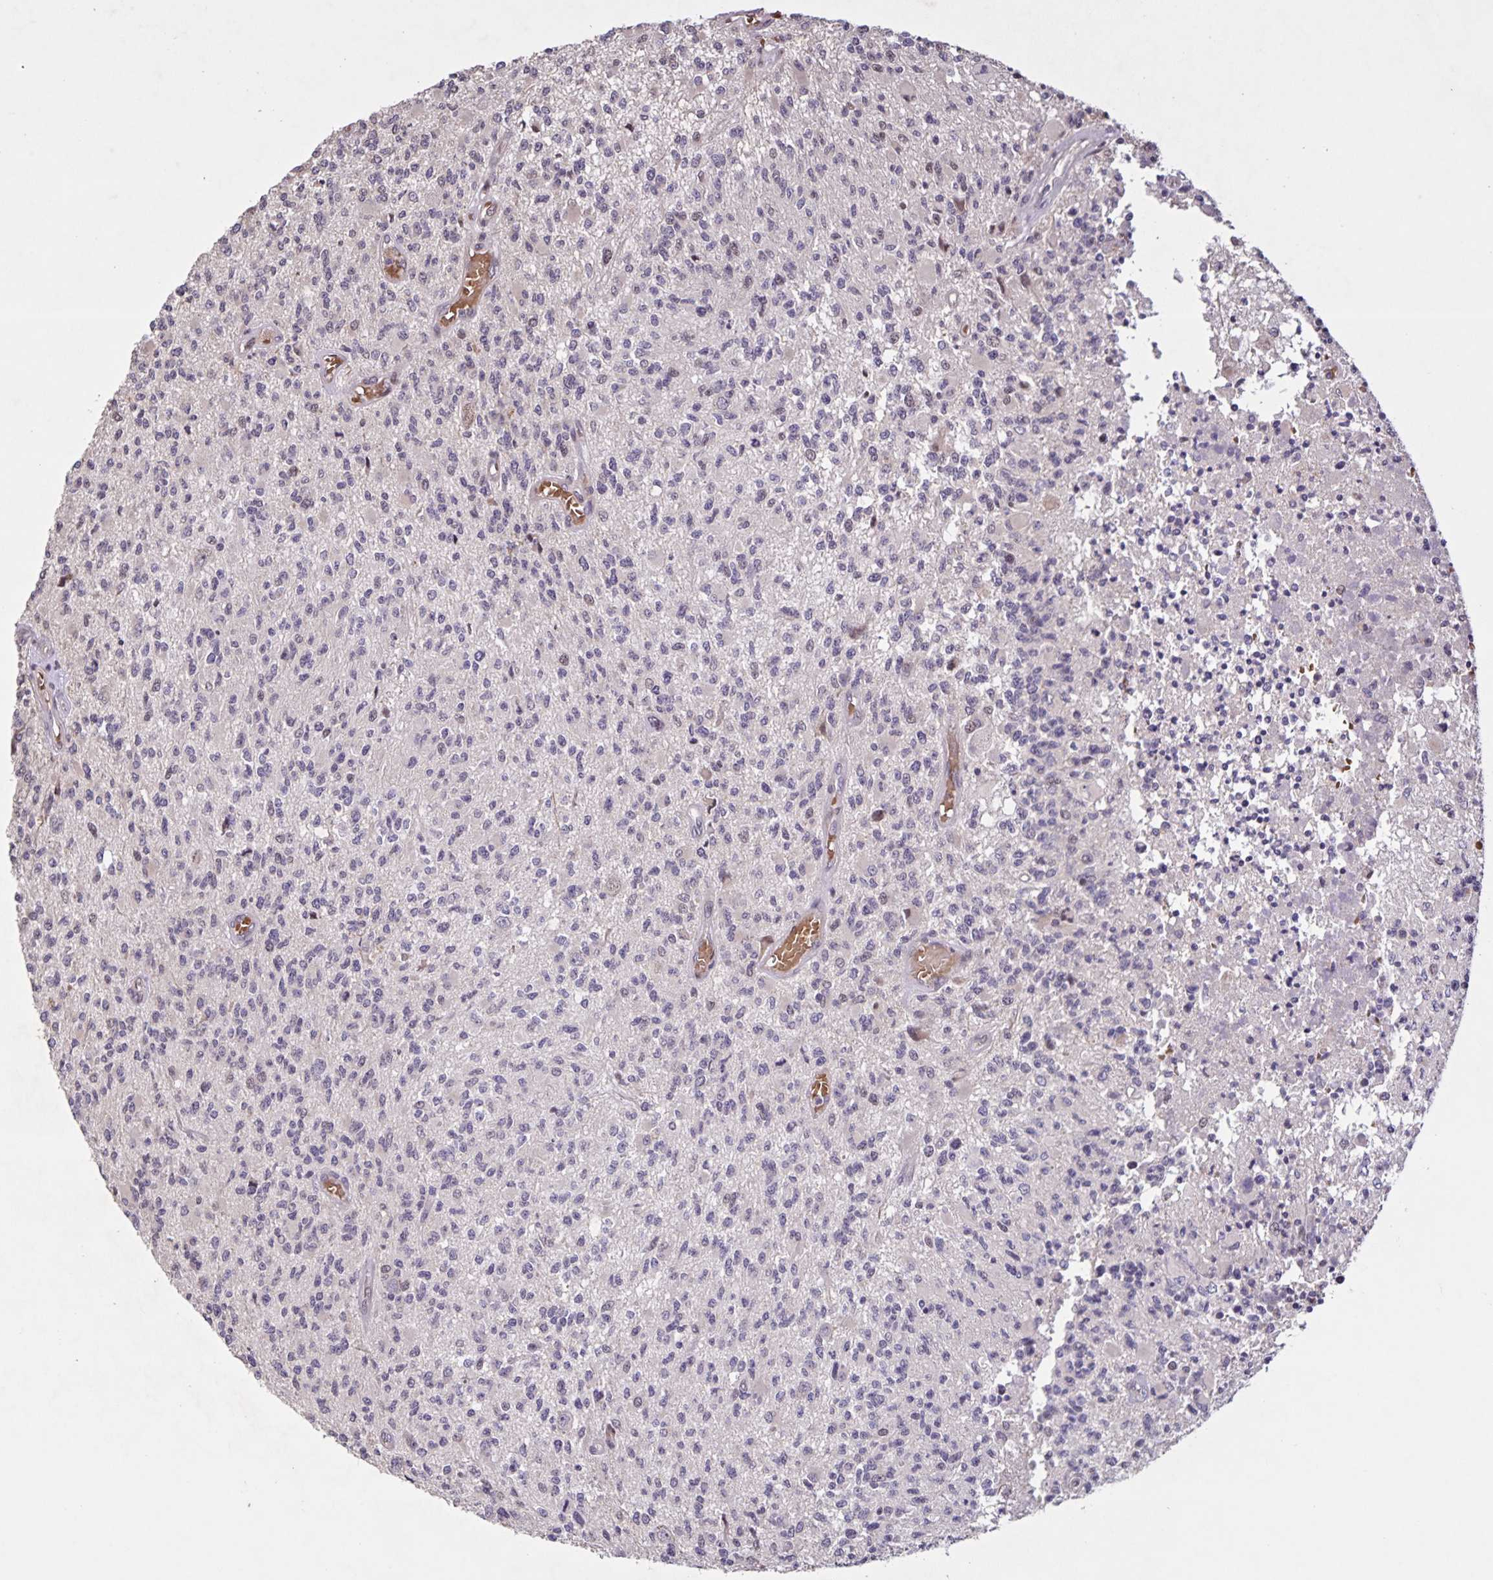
{"staining": {"intensity": "negative", "quantity": "none", "location": "none"}, "tissue": "glioma", "cell_type": "Tumor cells", "image_type": "cancer", "snomed": [{"axis": "morphology", "description": "Glioma, malignant, High grade"}, {"axis": "topography", "description": "Brain"}], "caption": "High magnification brightfield microscopy of malignant glioma (high-grade) stained with DAB (brown) and counterstained with hematoxylin (blue): tumor cells show no significant positivity. (Stains: DAB (3,3'-diaminobenzidine) immunohistochemistry (IHC) with hematoxylin counter stain, Microscopy: brightfield microscopy at high magnification).", "gene": "GDF2", "patient": {"sex": "female", "age": 63}}